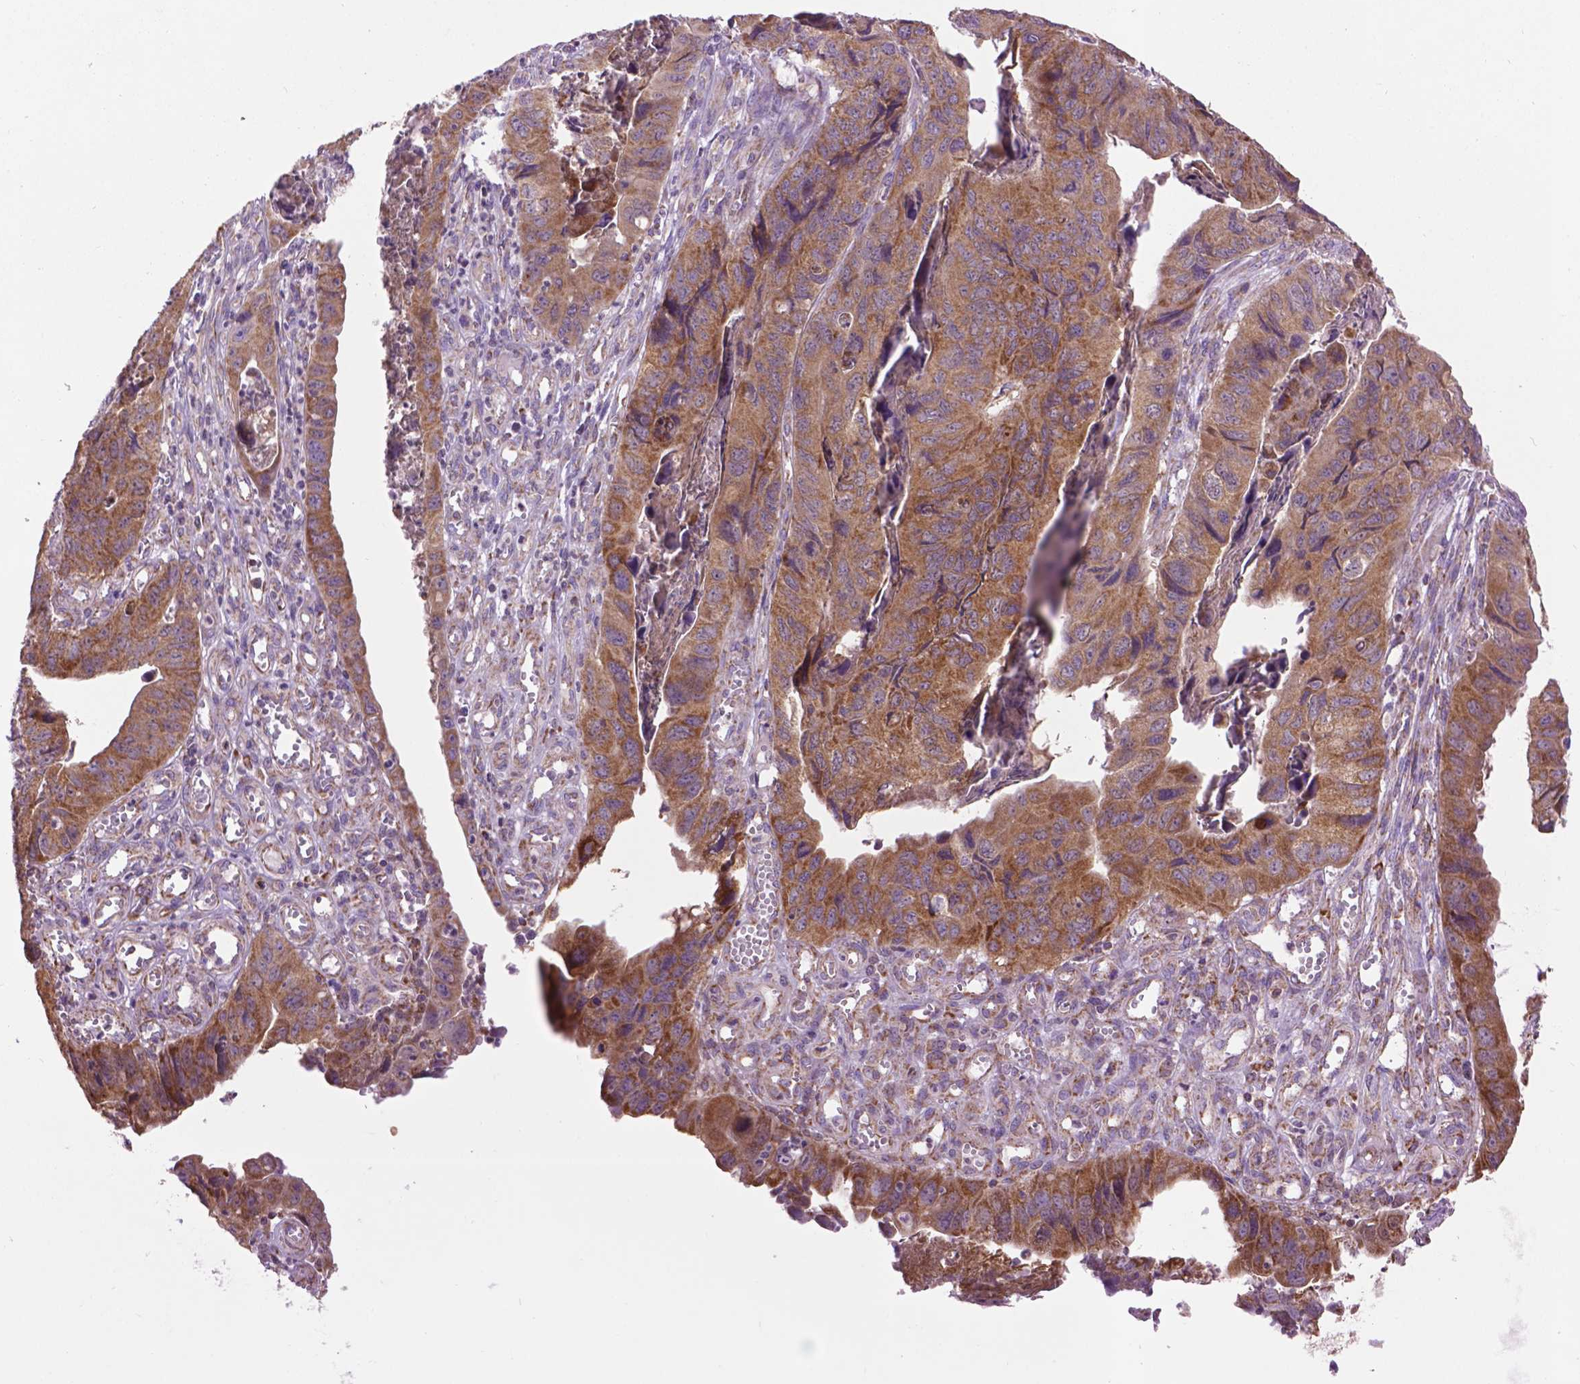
{"staining": {"intensity": "moderate", "quantity": ">75%", "location": "cytoplasmic/membranous"}, "tissue": "stomach cancer", "cell_type": "Tumor cells", "image_type": "cancer", "snomed": [{"axis": "morphology", "description": "Adenocarcinoma, NOS"}, {"axis": "topography", "description": "Stomach, lower"}], "caption": "Immunohistochemical staining of human stomach cancer reveals moderate cytoplasmic/membranous protein positivity in about >75% of tumor cells.", "gene": "PYCR3", "patient": {"sex": "male", "age": 77}}